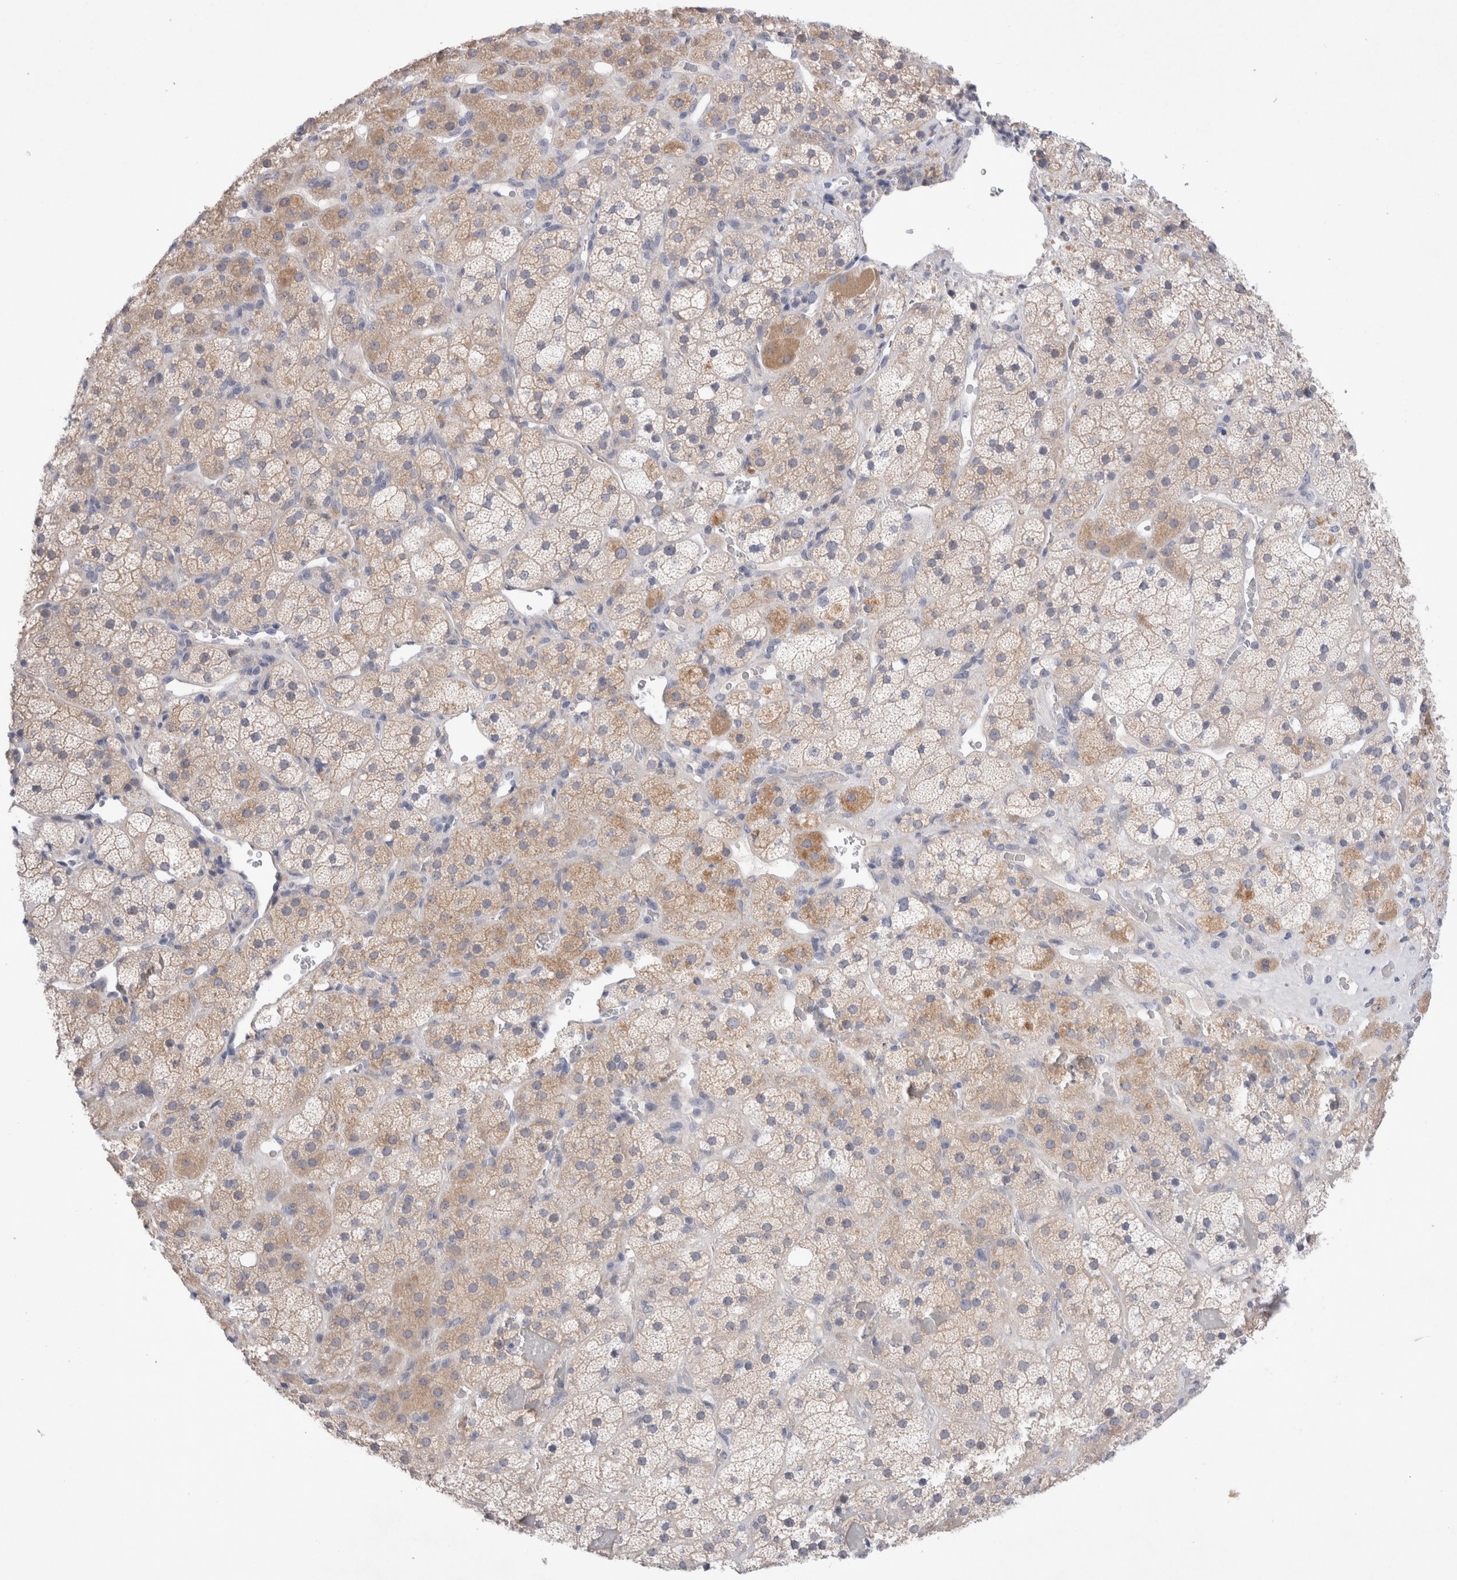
{"staining": {"intensity": "weak", "quantity": ">75%", "location": "cytoplasmic/membranous"}, "tissue": "adrenal gland", "cell_type": "Glandular cells", "image_type": "normal", "snomed": [{"axis": "morphology", "description": "Normal tissue, NOS"}, {"axis": "topography", "description": "Adrenal gland"}], "caption": "The immunohistochemical stain labels weak cytoplasmic/membranous expression in glandular cells of normal adrenal gland. (Stains: DAB (3,3'-diaminobenzidine) in brown, nuclei in blue, Microscopy: brightfield microscopy at high magnification).", "gene": "IFT74", "patient": {"sex": "male", "age": 57}}